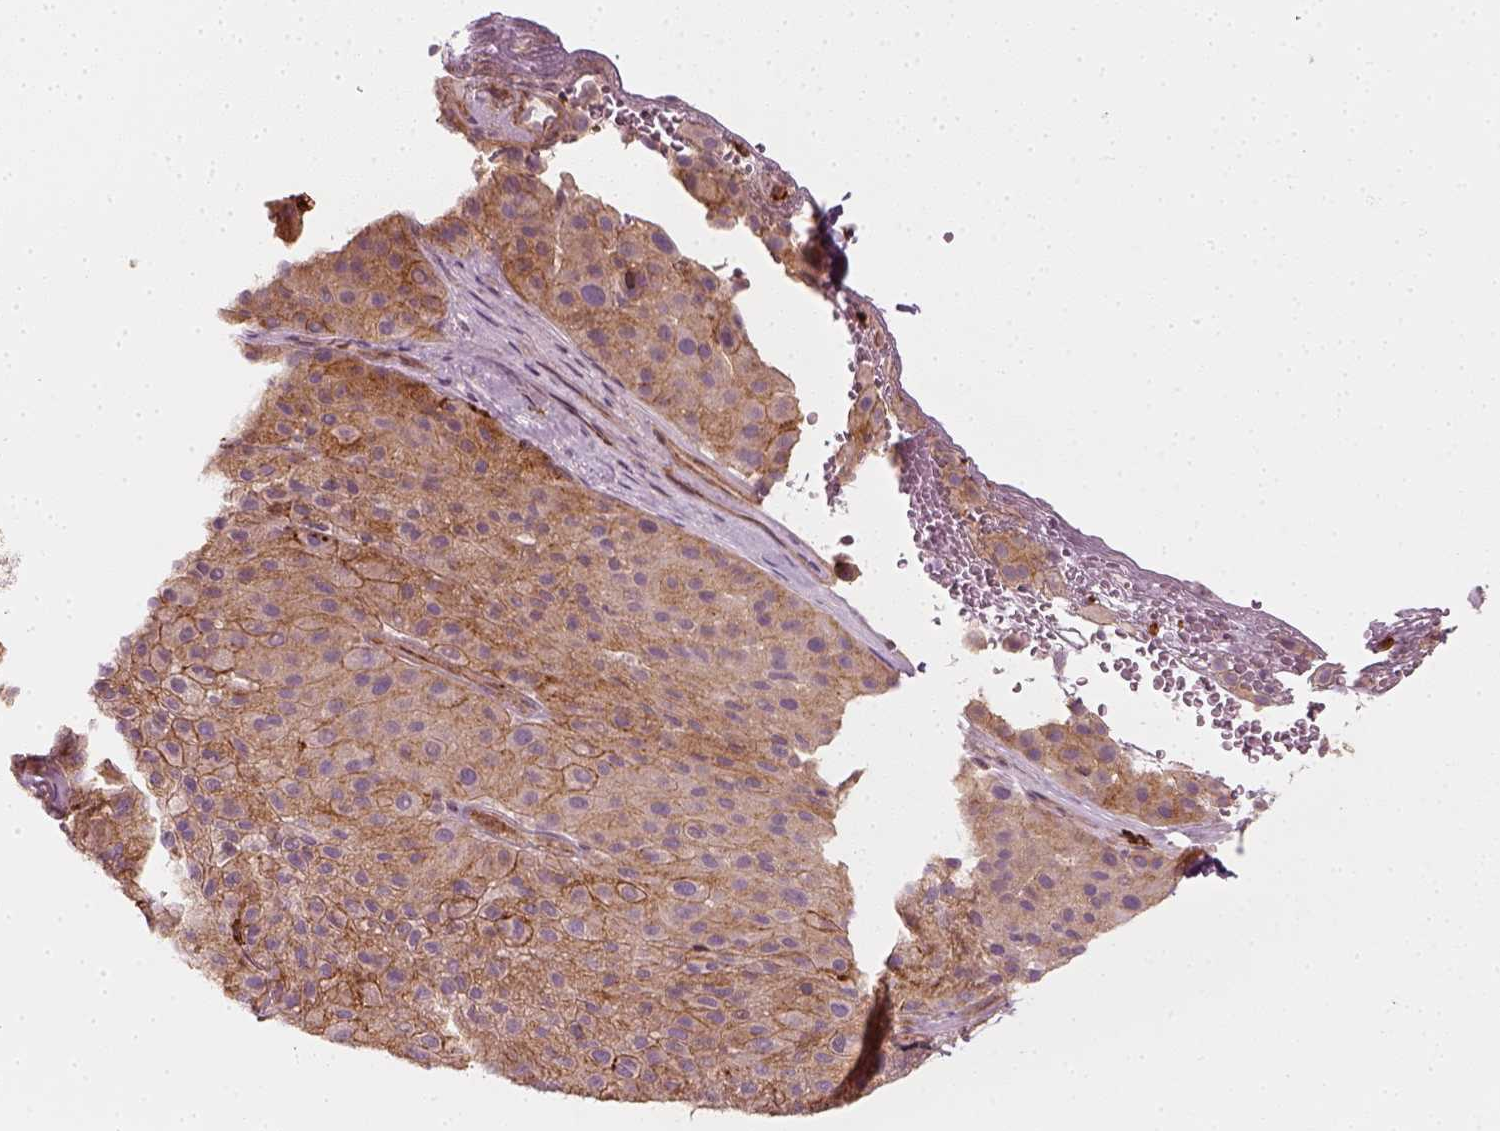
{"staining": {"intensity": "moderate", "quantity": ">75%", "location": "cytoplasmic/membranous"}, "tissue": "melanoma", "cell_type": "Tumor cells", "image_type": "cancer", "snomed": [{"axis": "morphology", "description": "Malignant melanoma, Metastatic site"}, {"axis": "topography", "description": "Smooth muscle"}], "caption": "The photomicrograph exhibits staining of melanoma, revealing moderate cytoplasmic/membranous protein staining (brown color) within tumor cells. The protein of interest is shown in brown color, while the nuclei are stained blue.", "gene": "NPTN", "patient": {"sex": "male", "age": 41}}